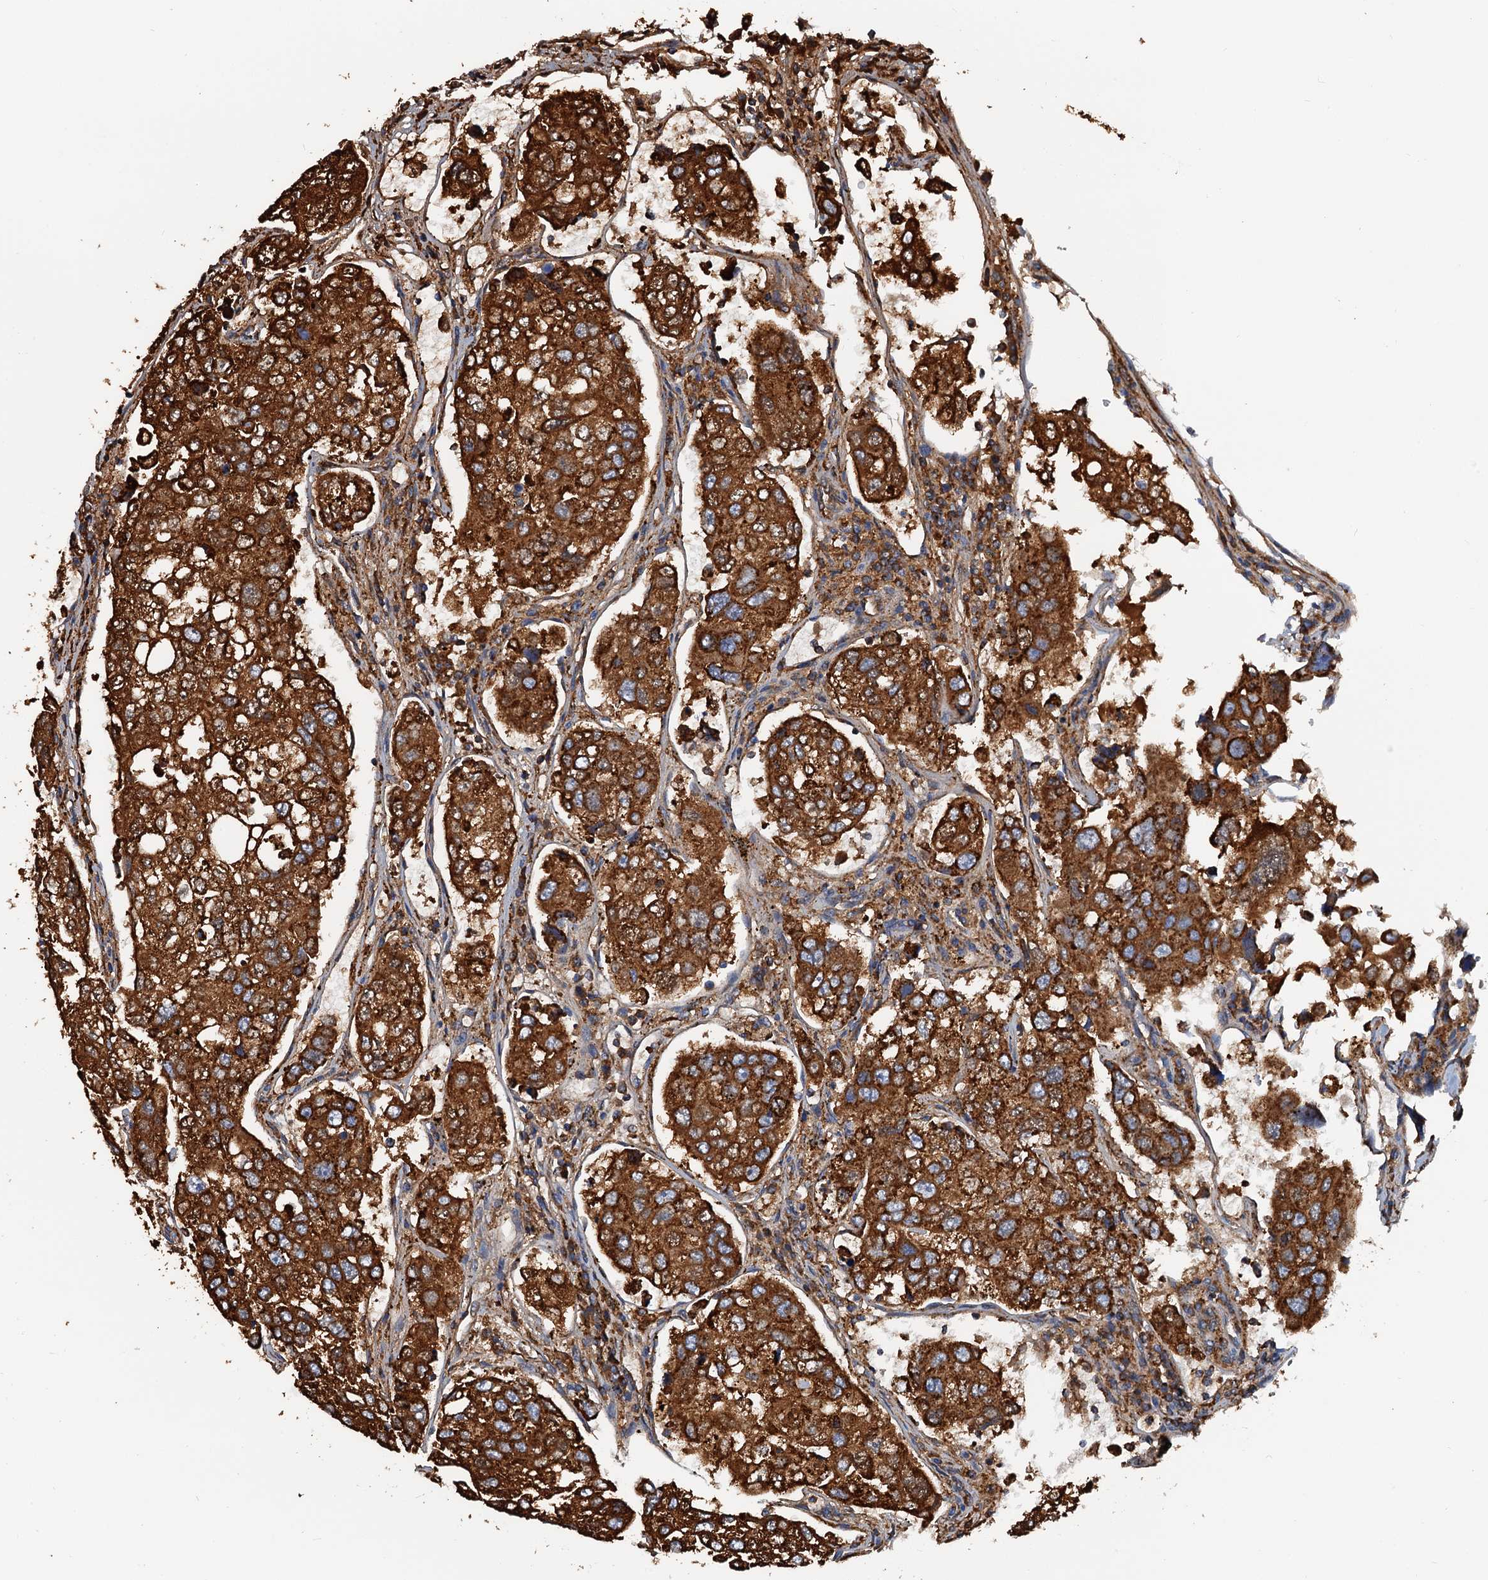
{"staining": {"intensity": "strong", "quantity": ">75%", "location": "cytoplasmic/membranous"}, "tissue": "urothelial cancer", "cell_type": "Tumor cells", "image_type": "cancer", "snomed": [{"axis": "morphology", "description": "Urothelial carcinoma, High grade"}, {"axis": "topography", "description": "Lymph node"}, {"axis": "topography", "description": "Urinary bladder"}], "caption": "Protein analysis of urothelial carcinoma (high-grade) tissue shows strong cytoplasmic/membranous positivity in approximately >75% of tumor cells.", "gene": "AAGAB", "patient": {"sex": "male", "age": 51}}